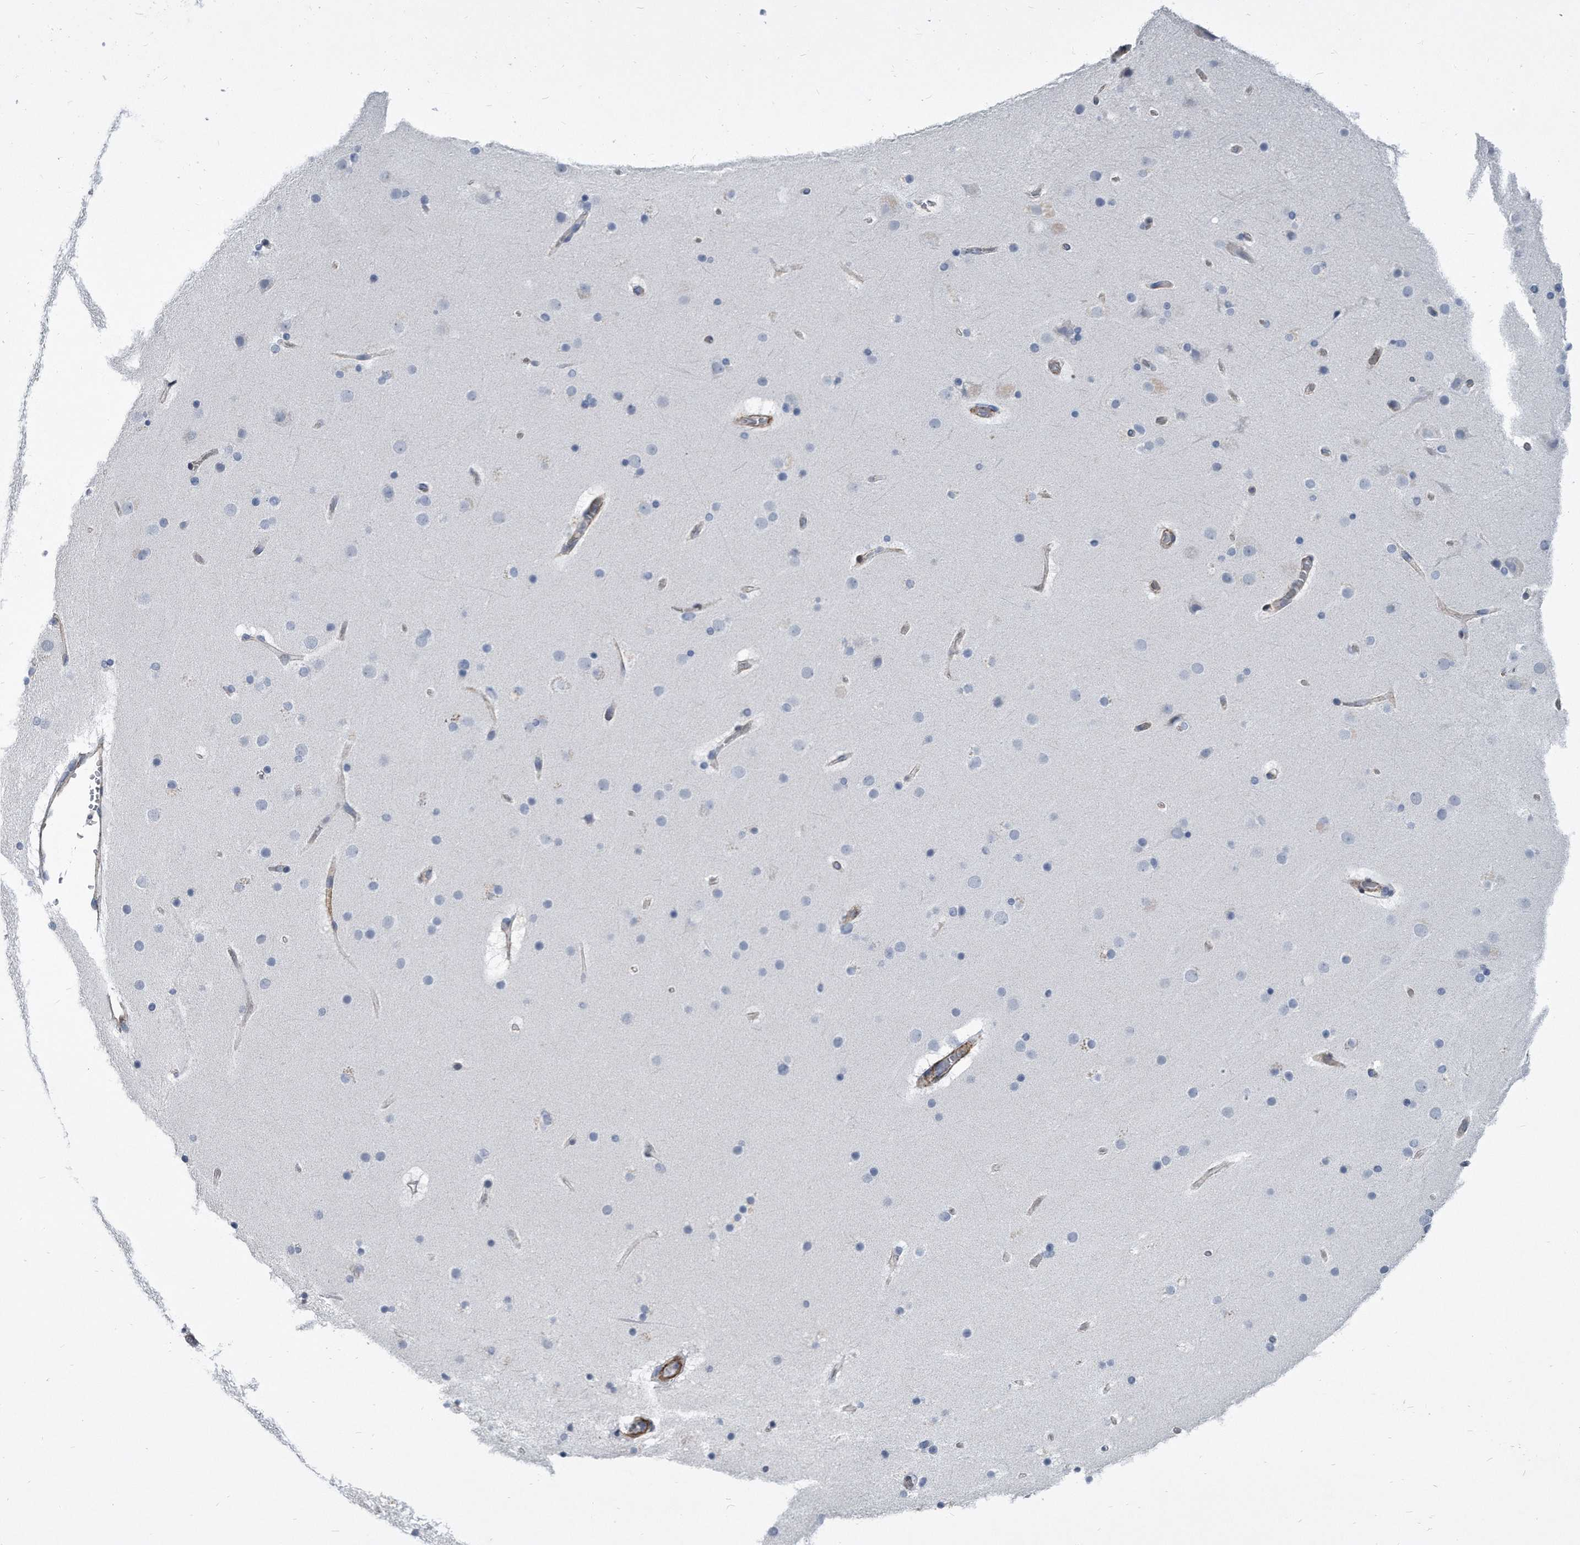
{"staining": {"intensity": "strong", "quantity": "<25%", "location": "cytoplasmic/membranous"}, "tissue": "cerebral cortex", "cell_type": "Endothelial cells", "image_type": "normal", "snomed": [{"axis": "morphology", "description": "Normal tissue, NOS"}, {"axis": "topography", "description": "Cerebral cortex"}], "caption": "About <25% of endothelial cells in normal human cerebral cortex demonstrate strong cytoplasmic/membranous protein expression as visualized by brown immunohistochemical staining.", "gene": "EIF2B4", "patient": {"sex": "male", "age": 57}}